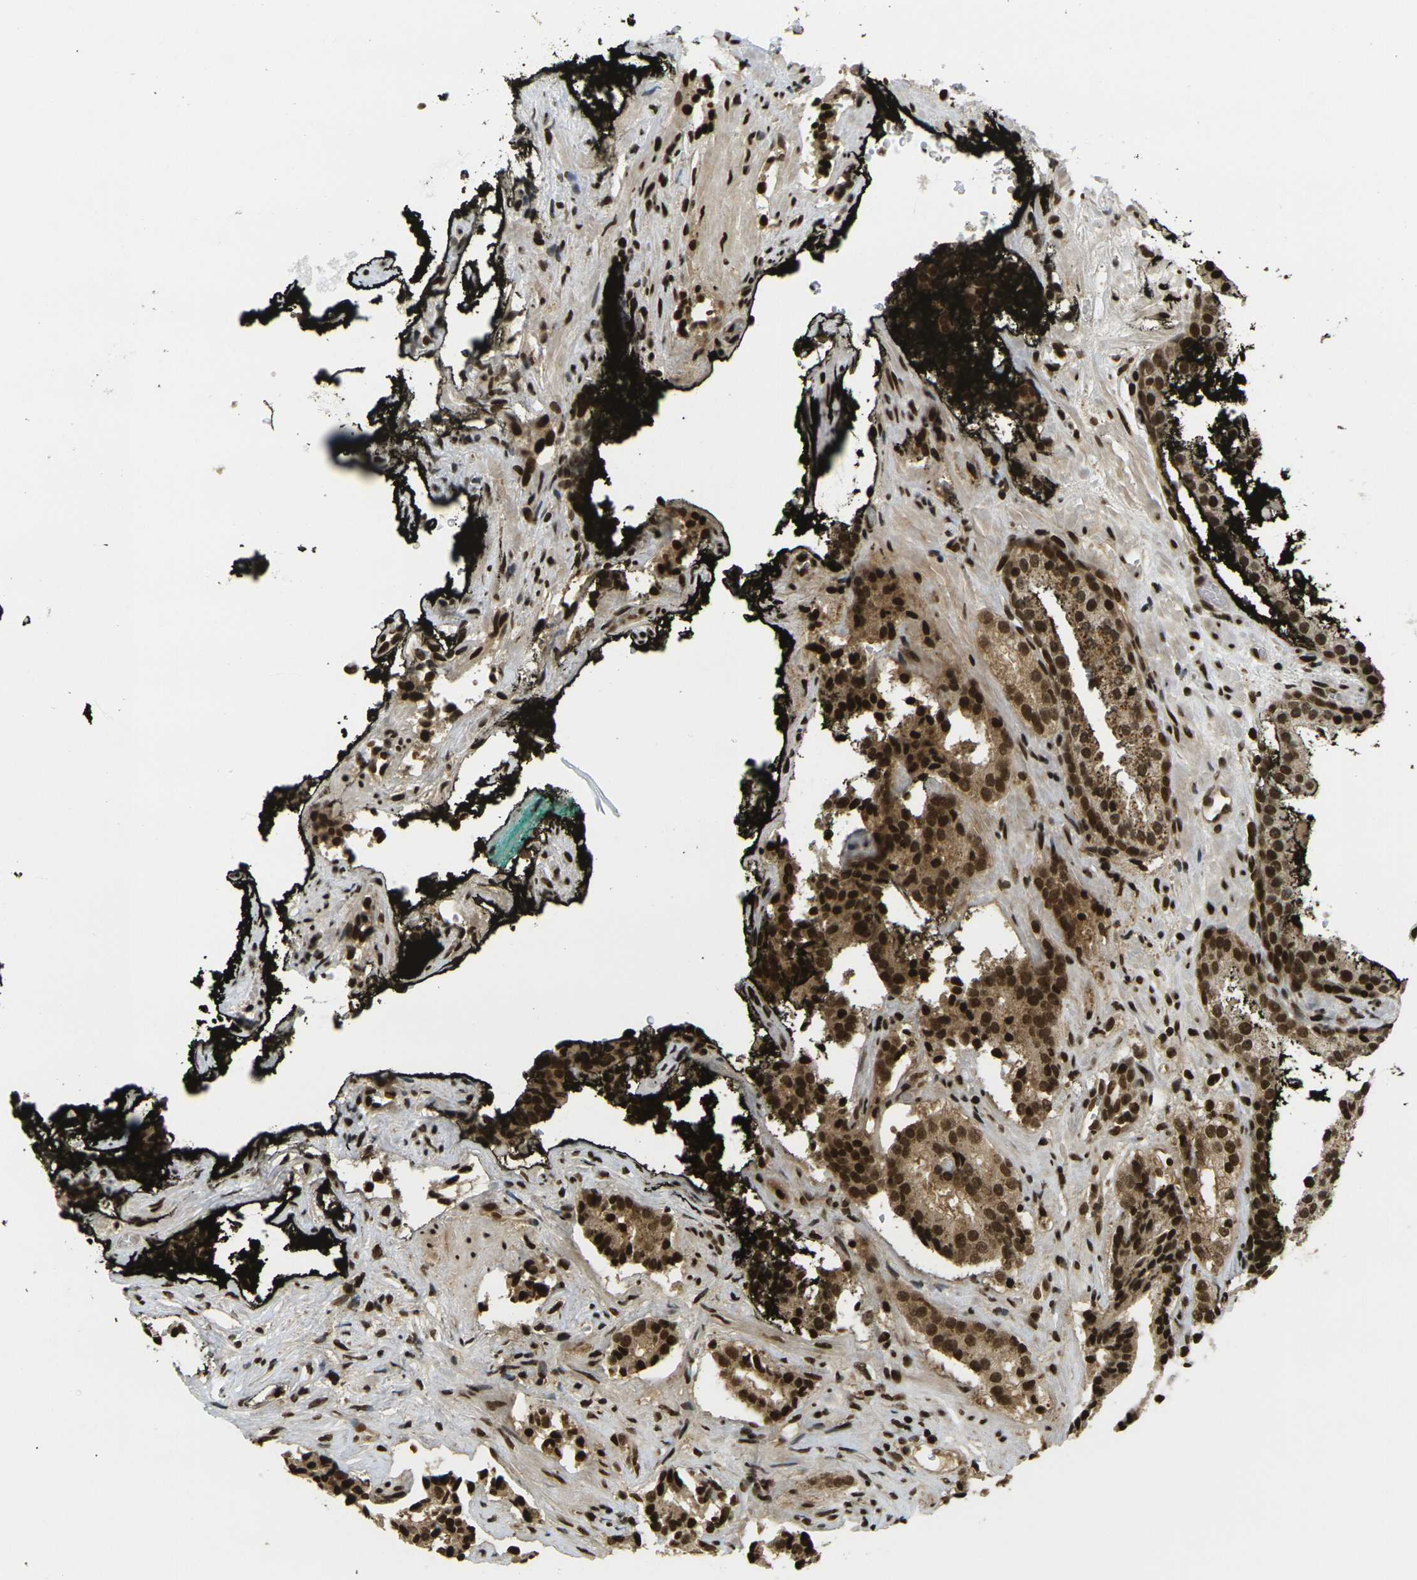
{"staining": {"intensity": "strong", "quantity": ">75%", "location": "cytoplasmic/membranous,nuclear"}, "tissue": "prostate cancer", "cell_type": "Tumor cells", "image_type": "cancer", "snomed": [{"axis": "morphology", "description": "Adenocarcinoma, High grade"}, {"axis": "topography", "description": "Prostate"}], "caption": "DAB immunohistochemical staining of prostate high-grade adenocarcinoma reveals strong cytoplasmic/membranous and nuclear protein staining in approximately >75% of tumor cells.", "gene": "RUVBL2", "patient": {"sex": "male", "age": 58}}